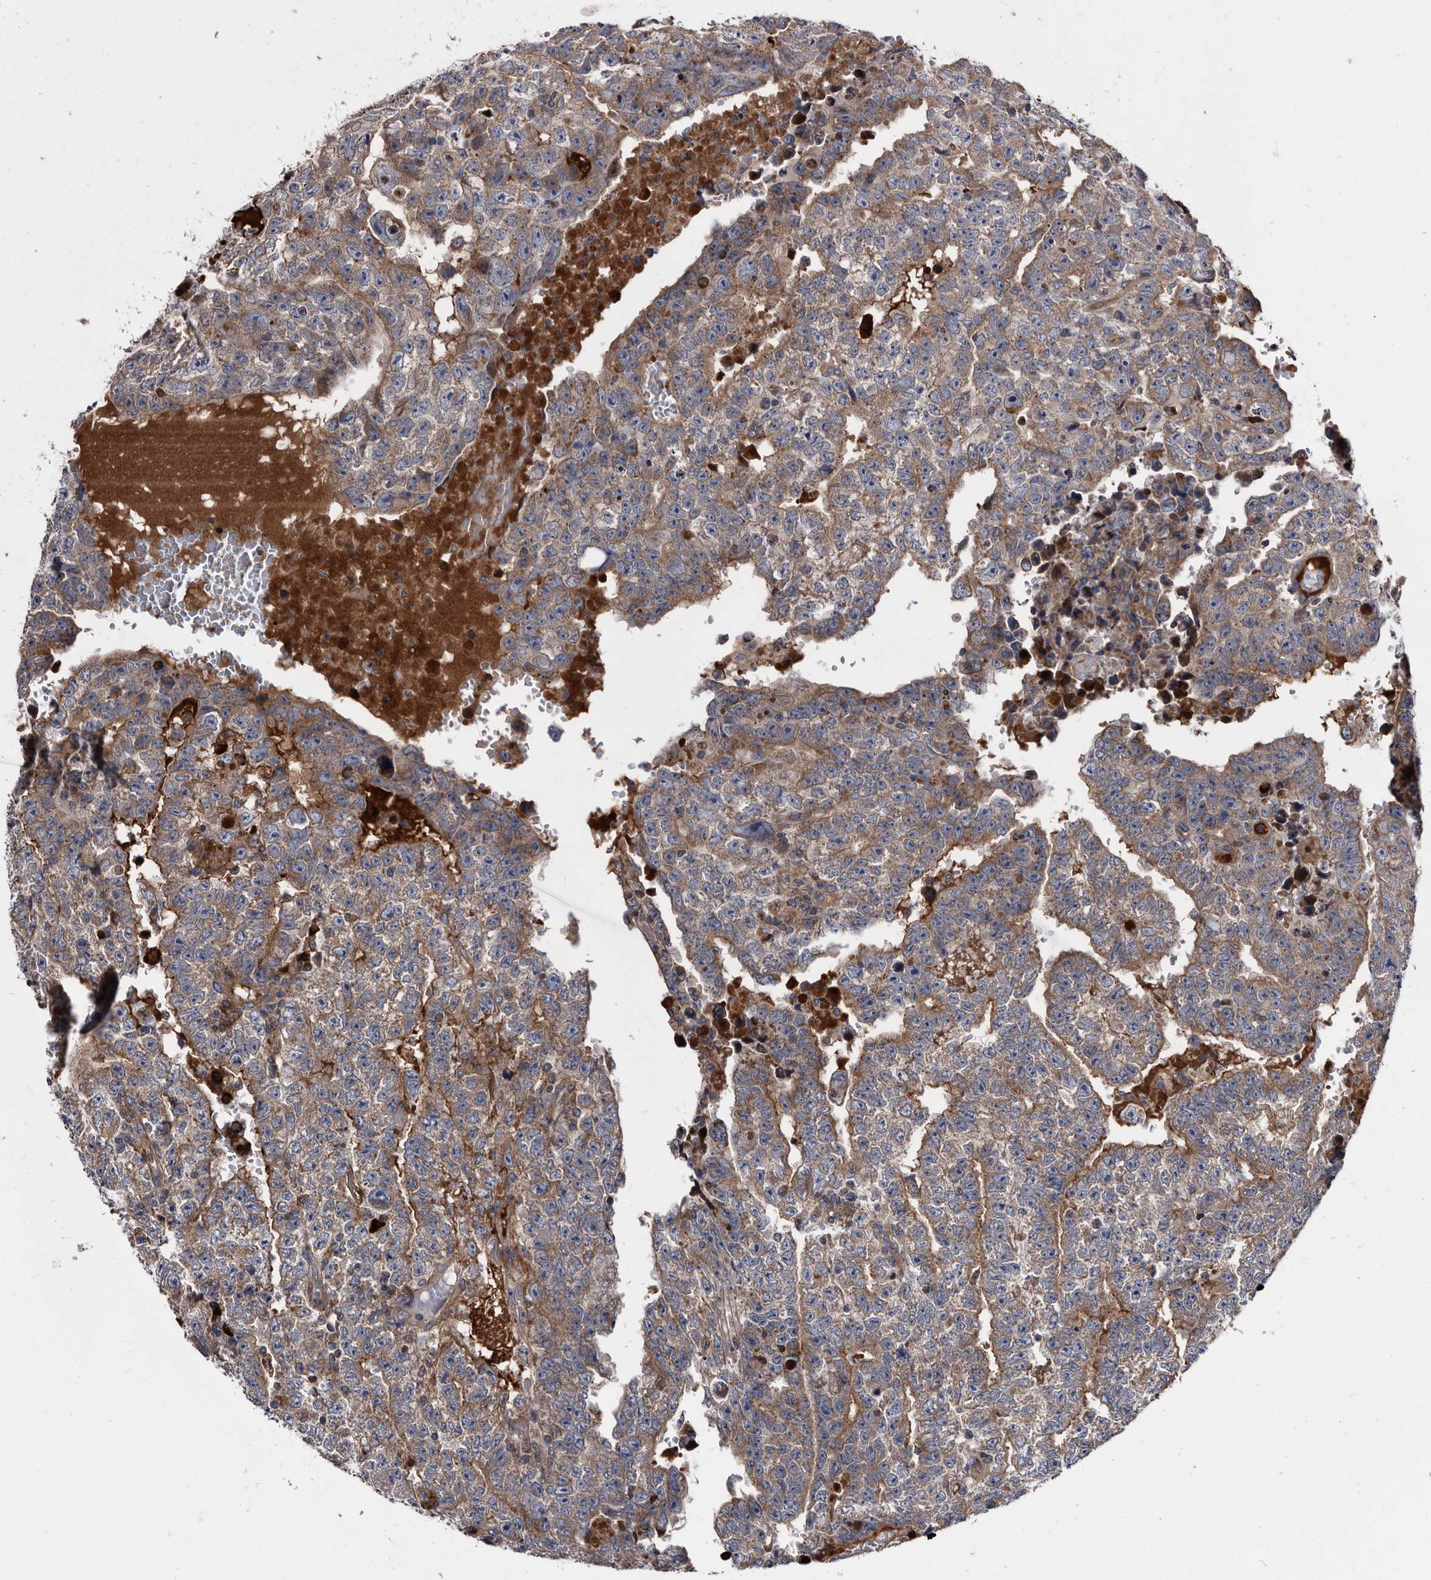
{"staining": {"intensity": "moderate", "quantity": ">75%", "location": "cytoplasmic/membranous"}, "tissue": "testis cancer", "cell_type": "Tumor cells", "image_type": "cancer", "snomed": [{"axis": "morphology", "description": "Carcinoma, Embryonal, NOS"}, {"axis": "topography", "description": "Testis"}], "caption": "Immunohistochemistry histopathology image of human testis cancer stained for a protein (brown), which demonstrates medium levels of moderate cytoplasmic/membranous staining in approximately >75% of tumor cells.", "gene": "DTNBP1", "patient": {"sex": "male", "age": 25}}